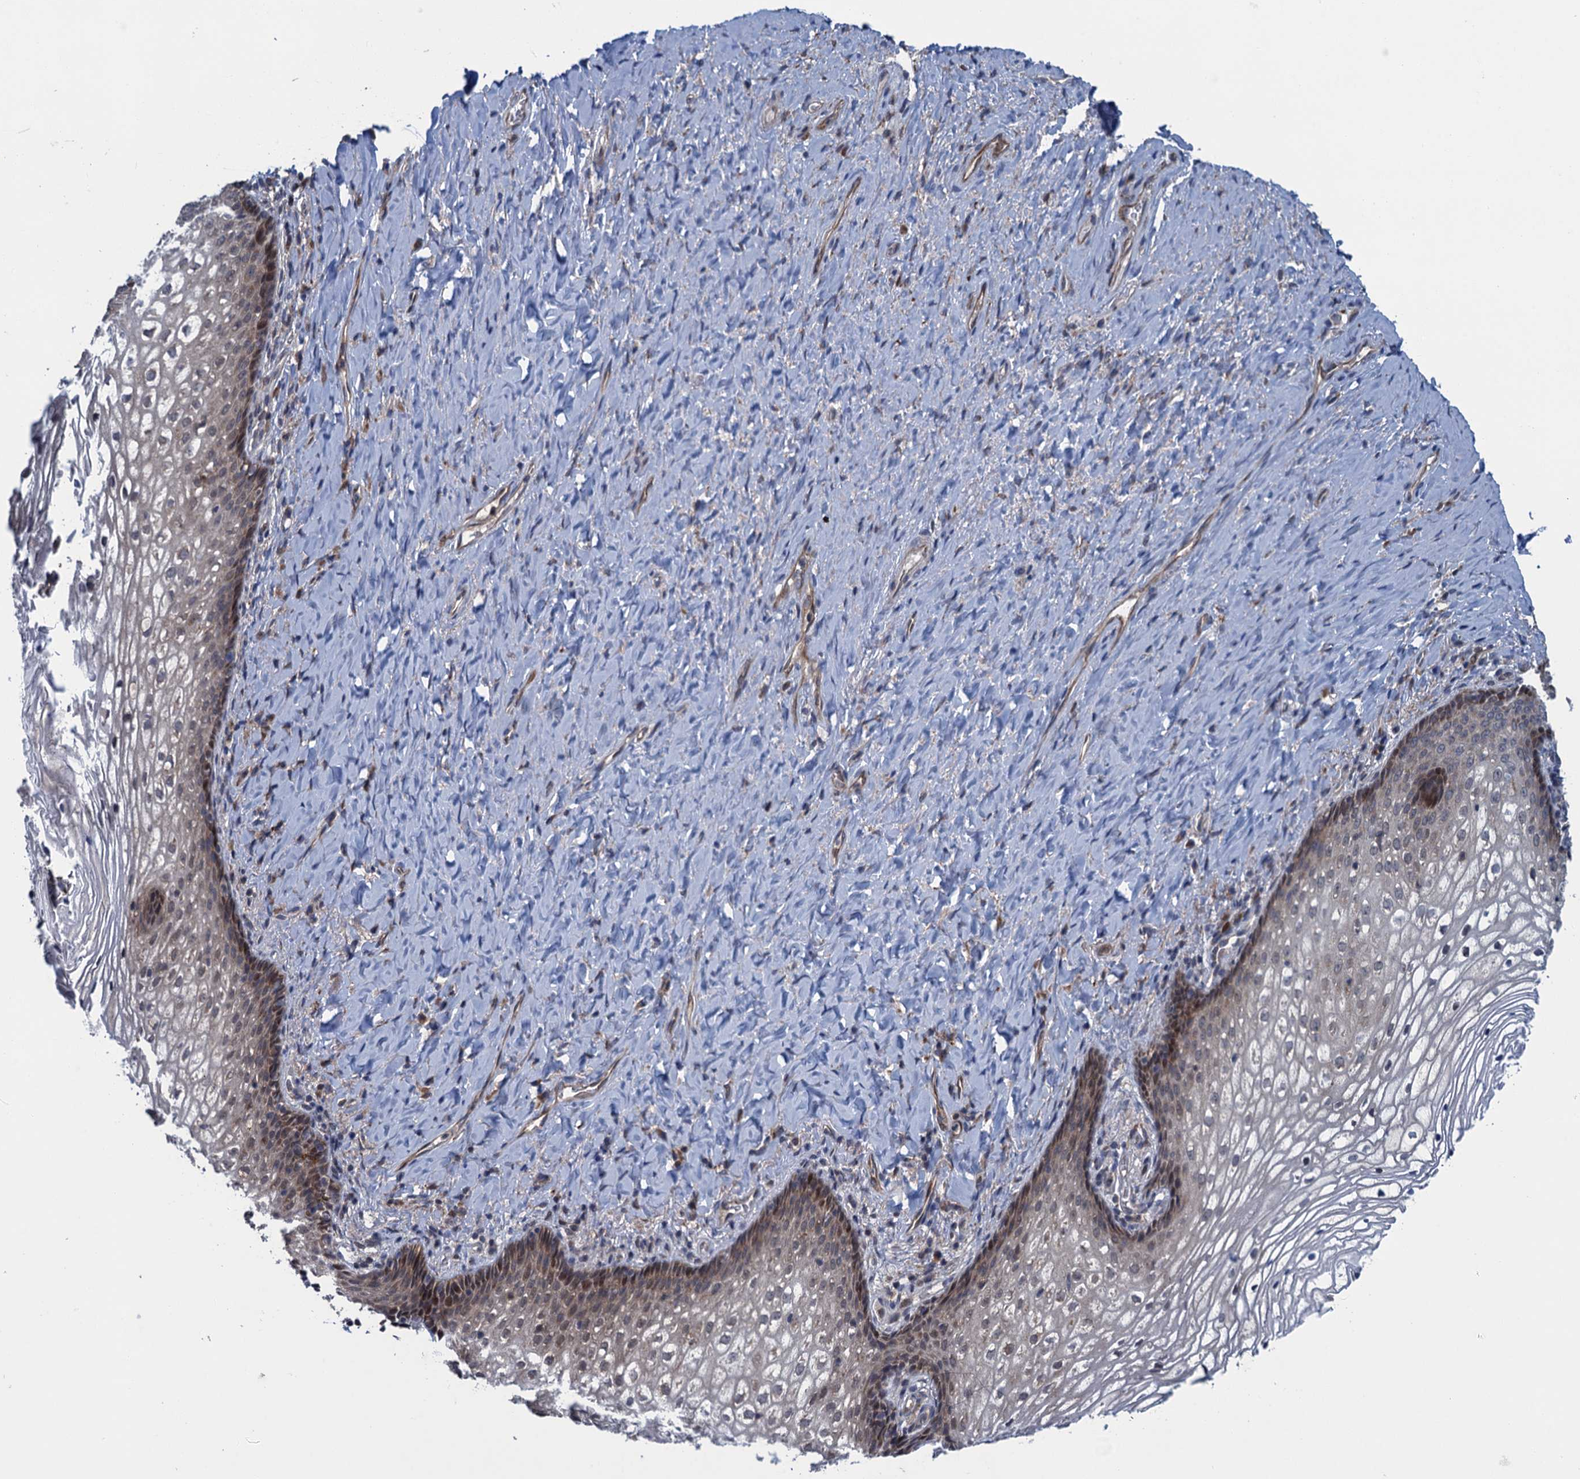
{"staining": {"intensity": "moderate", "quantity": "<25%", "location": "nuclear"}, "tissue": "vagina", "cell_type": "Squamous epithelial cells", "image_type": "normal", "snomed": [{"axis": "morphology", "description": "Normal tissue, NOS"}, {"axis": "topography", "description": "Vagina"}], "caption": "A brown stain labels moderate nuclear expression of a protein in squamous epithelial cells of unremarkable human vagina. (IHC, brightfield microscopy, high magnification).", "gene": "CNTN5", "patient": {"sex": "female", "age": 60}}